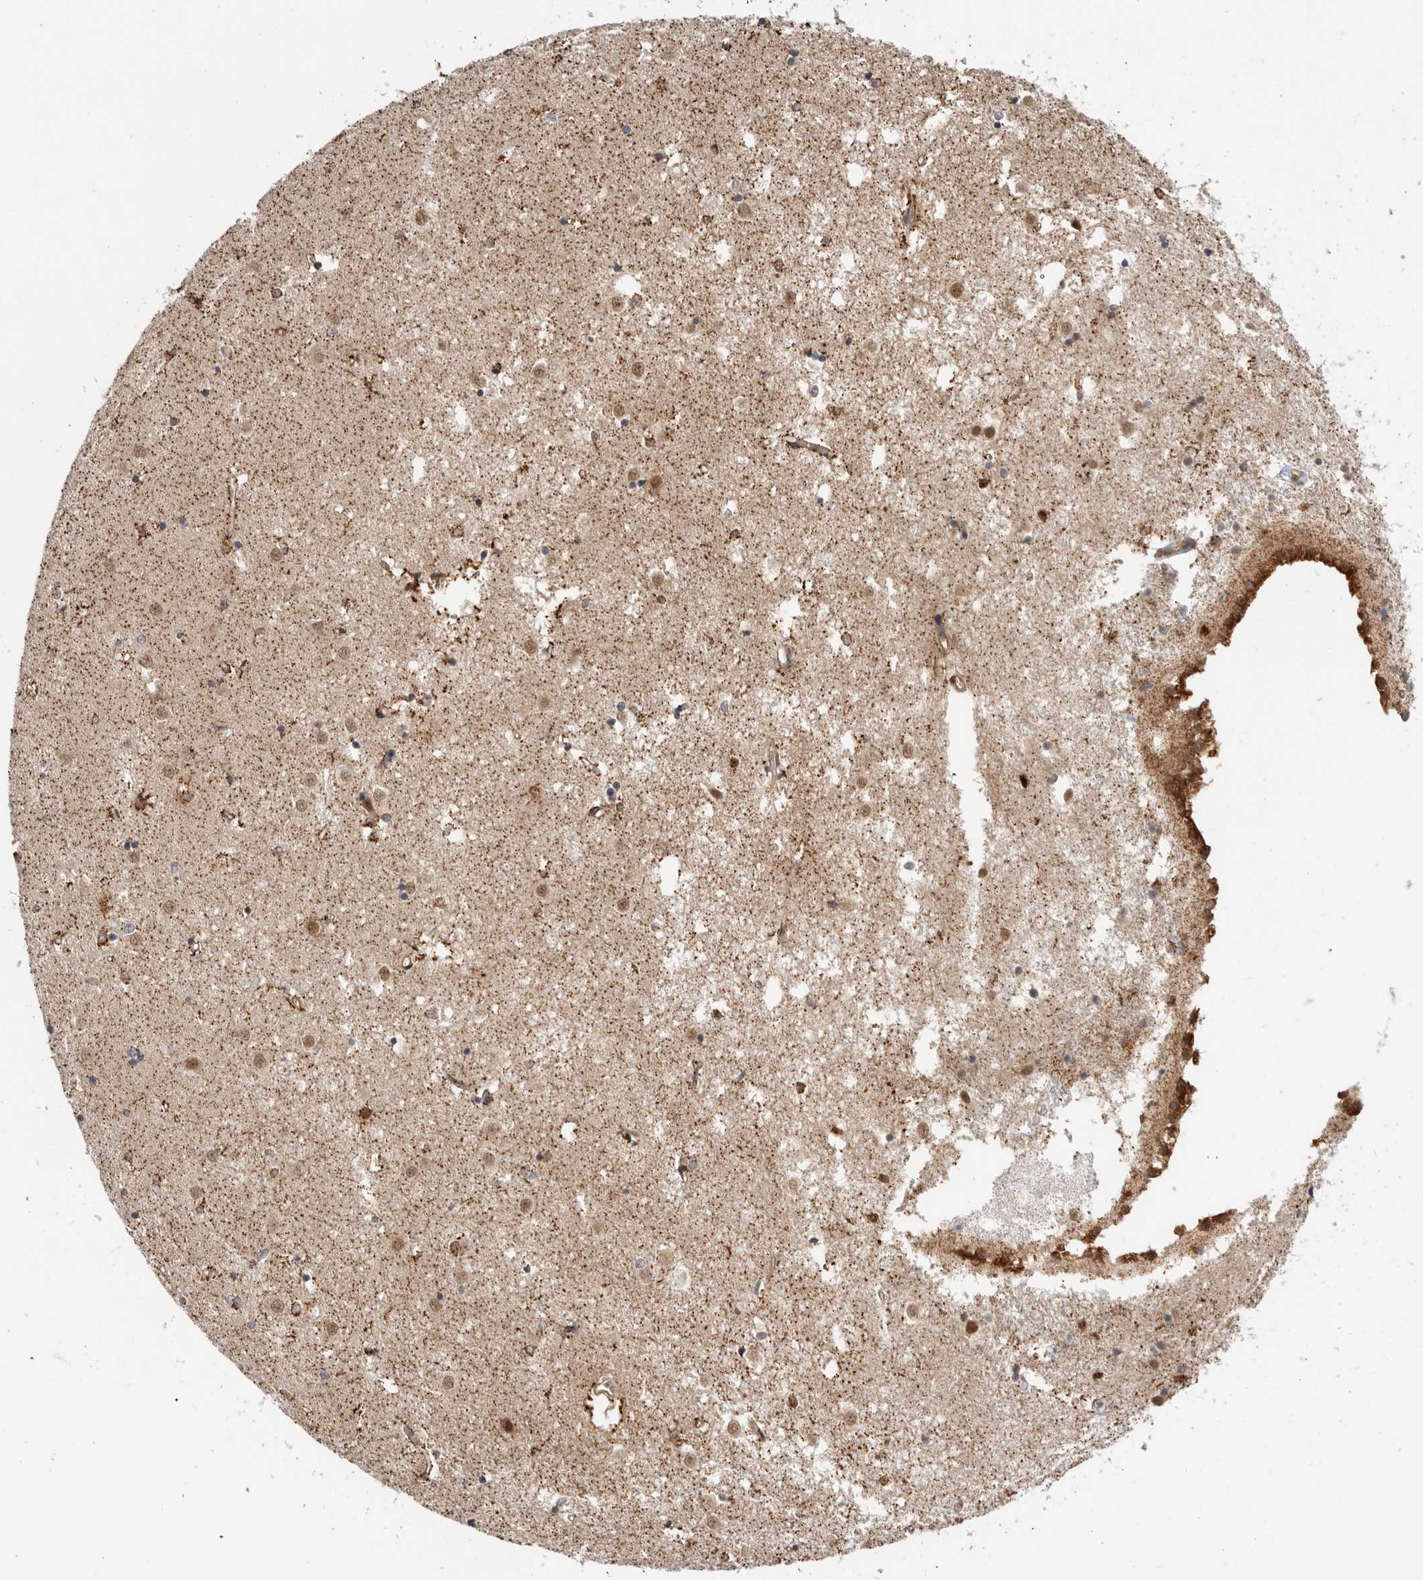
{"staining": {"intensity": "moderate", "quantity": "<25%", "location": "cytoplasmic/membranous,nuclear"}, "tissue": "caudate", "cell_type": "Glial cells", "image_type": "normal", "snomed": [{"axis": "morphology", "description": "Normal tissue, NOS"}, {"axis": "topography", "description": "Lateral ventricle wall"}], "caption": "Immunohistochemical staining of normal caudate exhibits moderate cytoplasmic/membranous,nuclear protein positivity in approximately <25% of glial cells.", "gene": "DCAF8", "patient": {"sex": "male", "age": 45}}